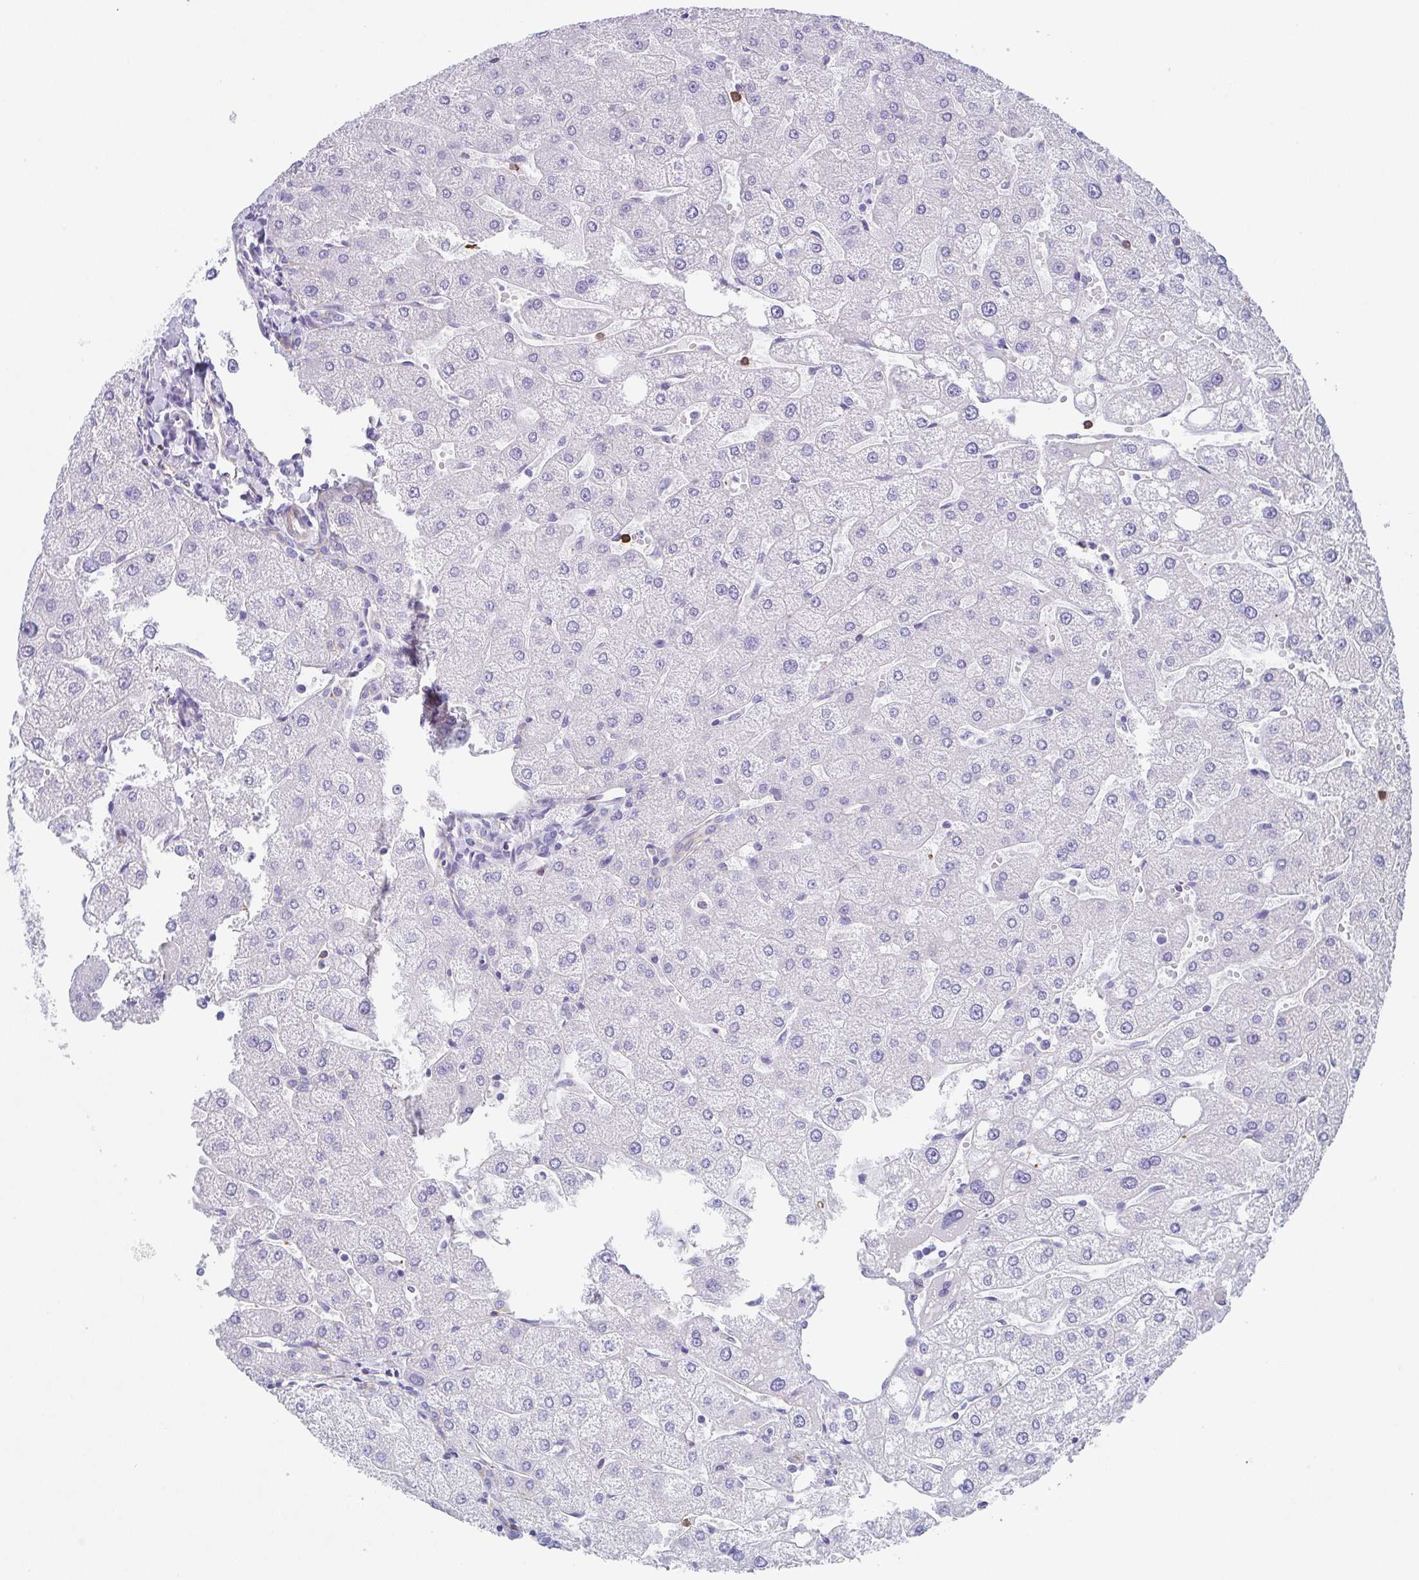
{"staining": {"intensity": "negative", "quantity": "none", "location": "none"}, "tissue": "liver", "cell_type": "Cholangiocytes", "image_type": "normal", "snomed": [{"axis": "morphology", "description": "Normal tissue, NOS"}, {"axis": "topography", "description": "Liver"}], "caption": "IHC of benign human liver displays no positivity in cholangiocytes. The staining was performed using DAB to visualize the protein expression in brown, while the nuclei were stained in blue with hematoxylin (Magnification: 20x).", "gene": "DBN1", "patient": {"sex": "male", "age": 67}}